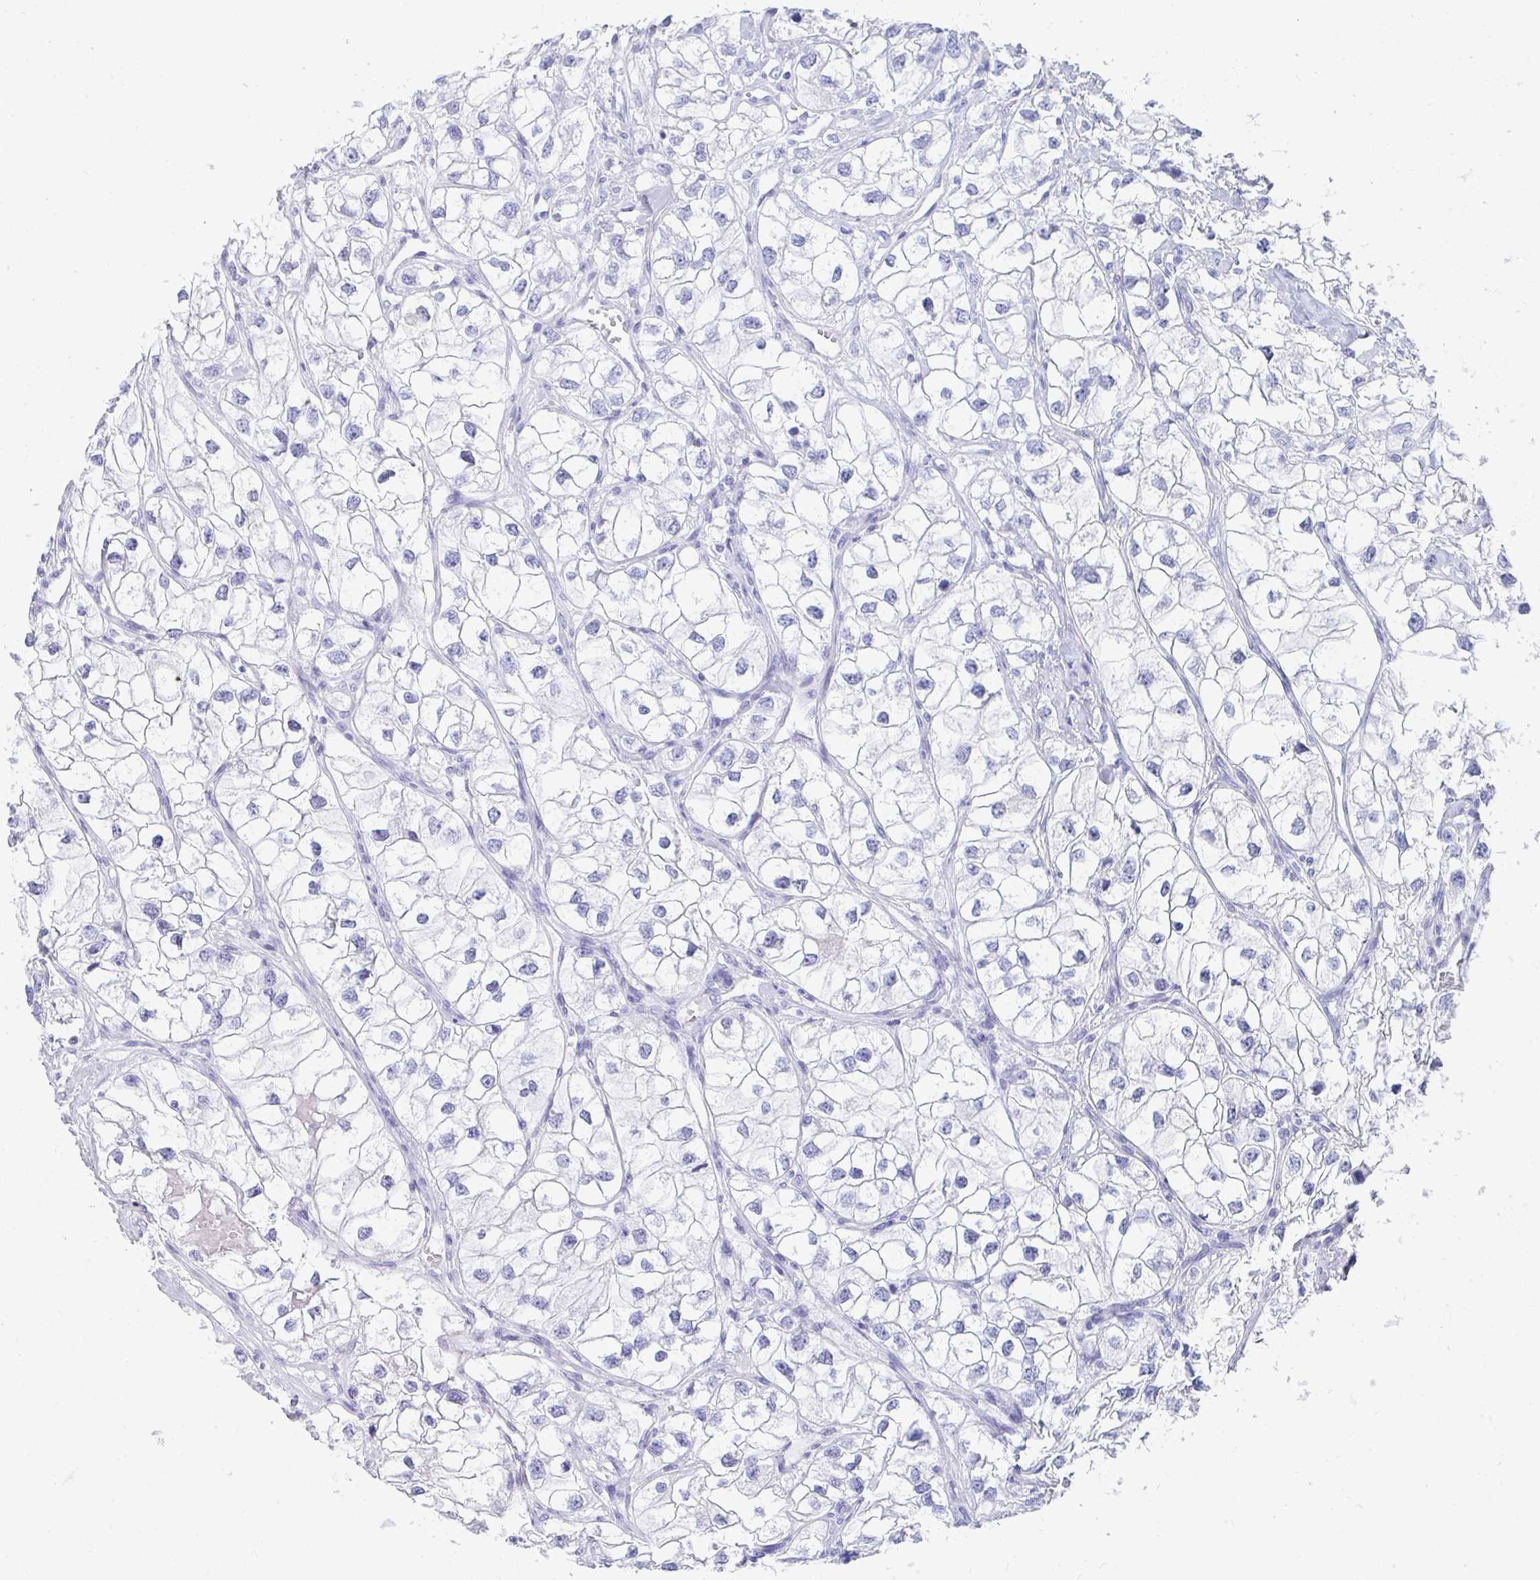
{"staining": {"intensity": "negative", "quantity": "none", "location": "none"}, "tissue": "renal cancer", "cell_type": "Tumor cells", "image_type": "cancer", "snomed": [{"axis": "morphology", "description": "Adenocarcinoma, NOS"}, {"axis": "topography", "description": "Kidney"}], "caption": "Human adenocarcinoma (renal) stained for a protein using immunohistochemistry demonstrates no positivity in tumor cells.", "gene": "GKN2", "patient": {"sex": "male", "age": 59}}